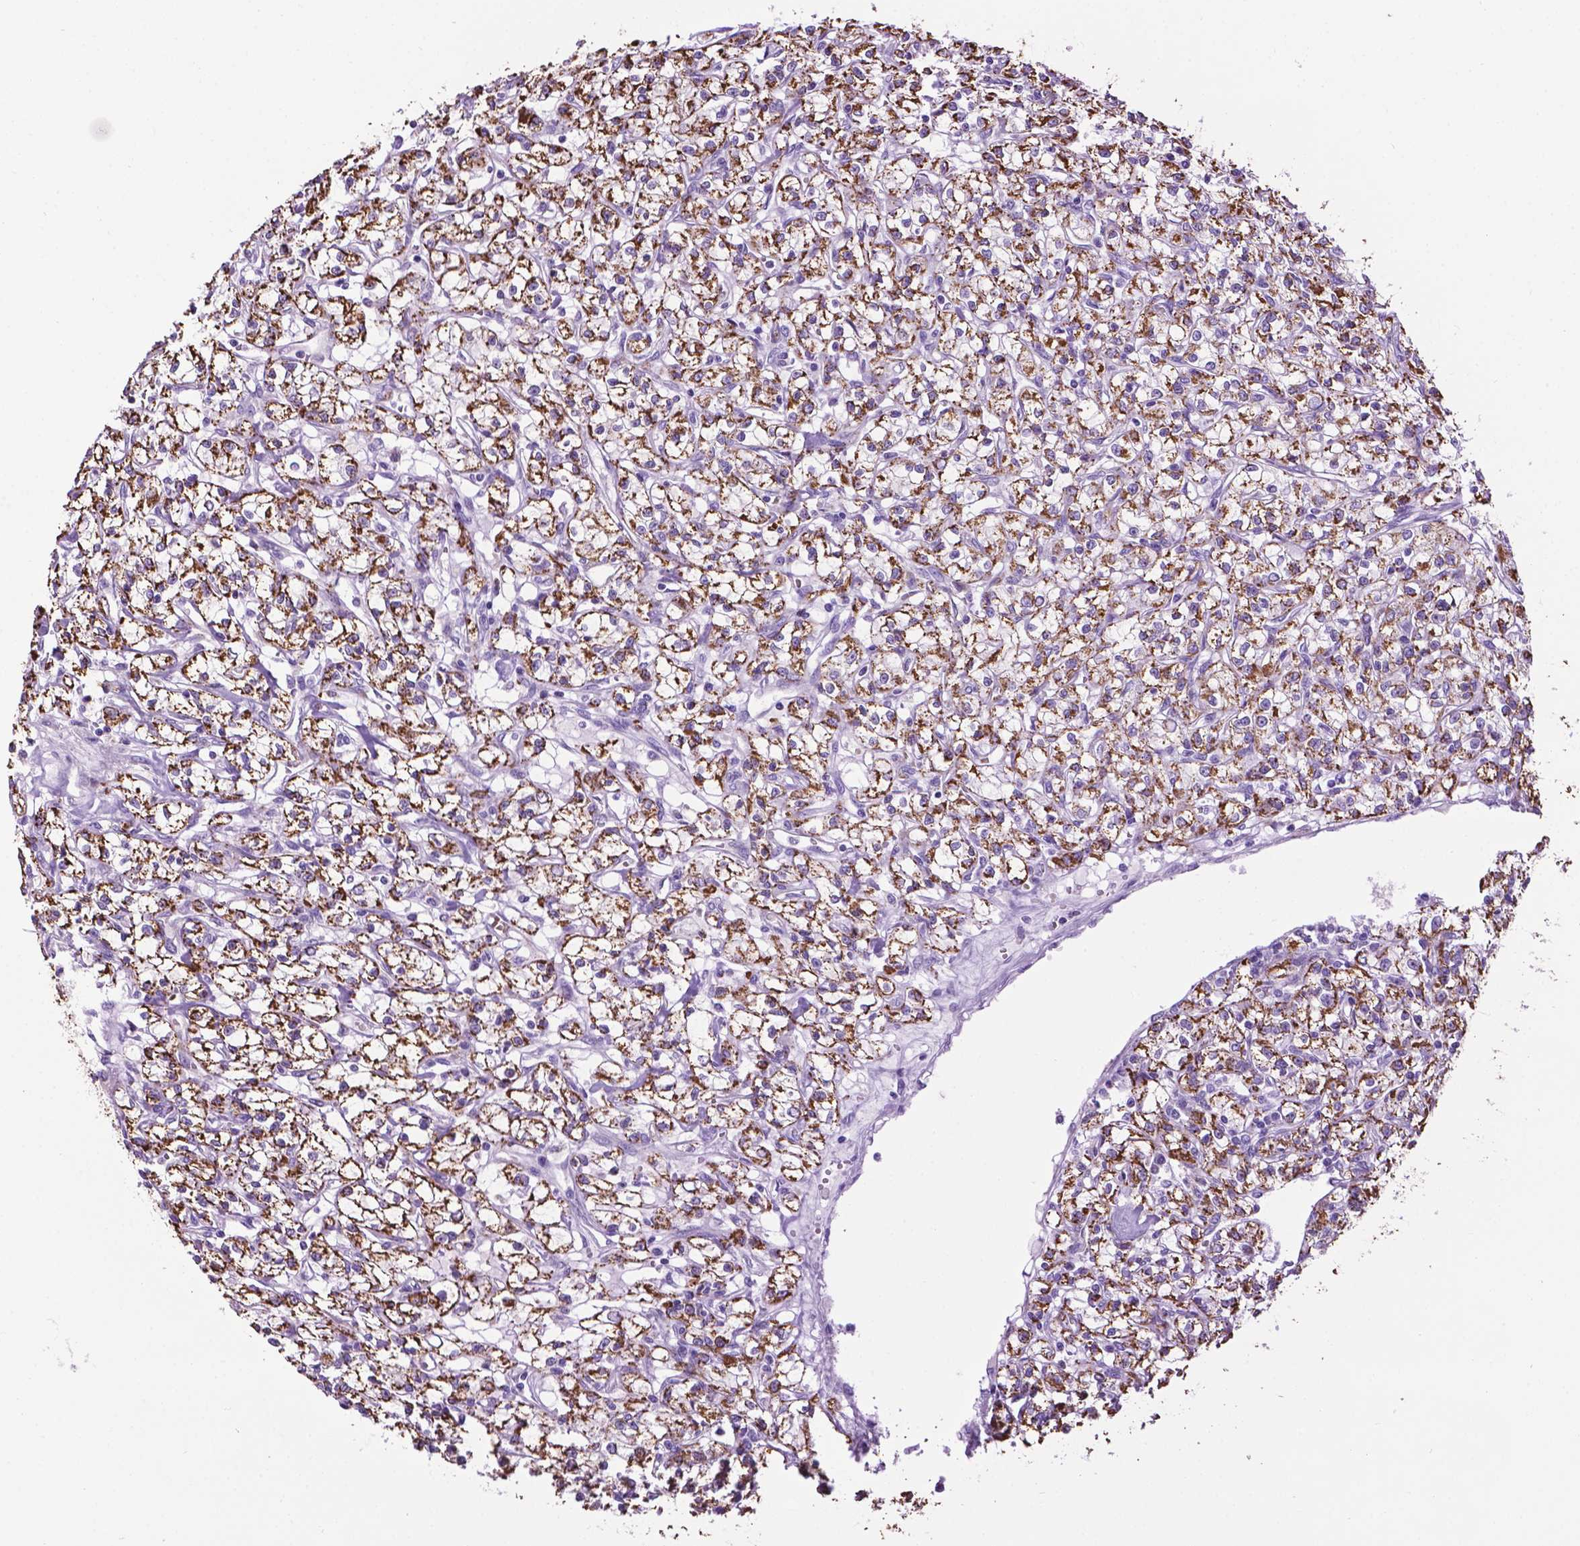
{"staining": {"intensity": "strong", "quantity": ">75%", "location": "cytoplasmic/membranous"}, "tissue": "renal cancer", "cell_type": "Tumor cells", "image_type": "cancer", "snomed": [{"axis": "morphology", "description": "Adenocarcinoma, NOS"}, {"axis": "topography", "description": "Kidney"}], "caption": "Immunohistochemical staining of renal adenocarcinoma demonstrates strong cytoplasmic/membranous protein positivity in about >75% of tumor cells.", "gene": "TMEM132E", "patient": {"sex": "female", "age": 59}}